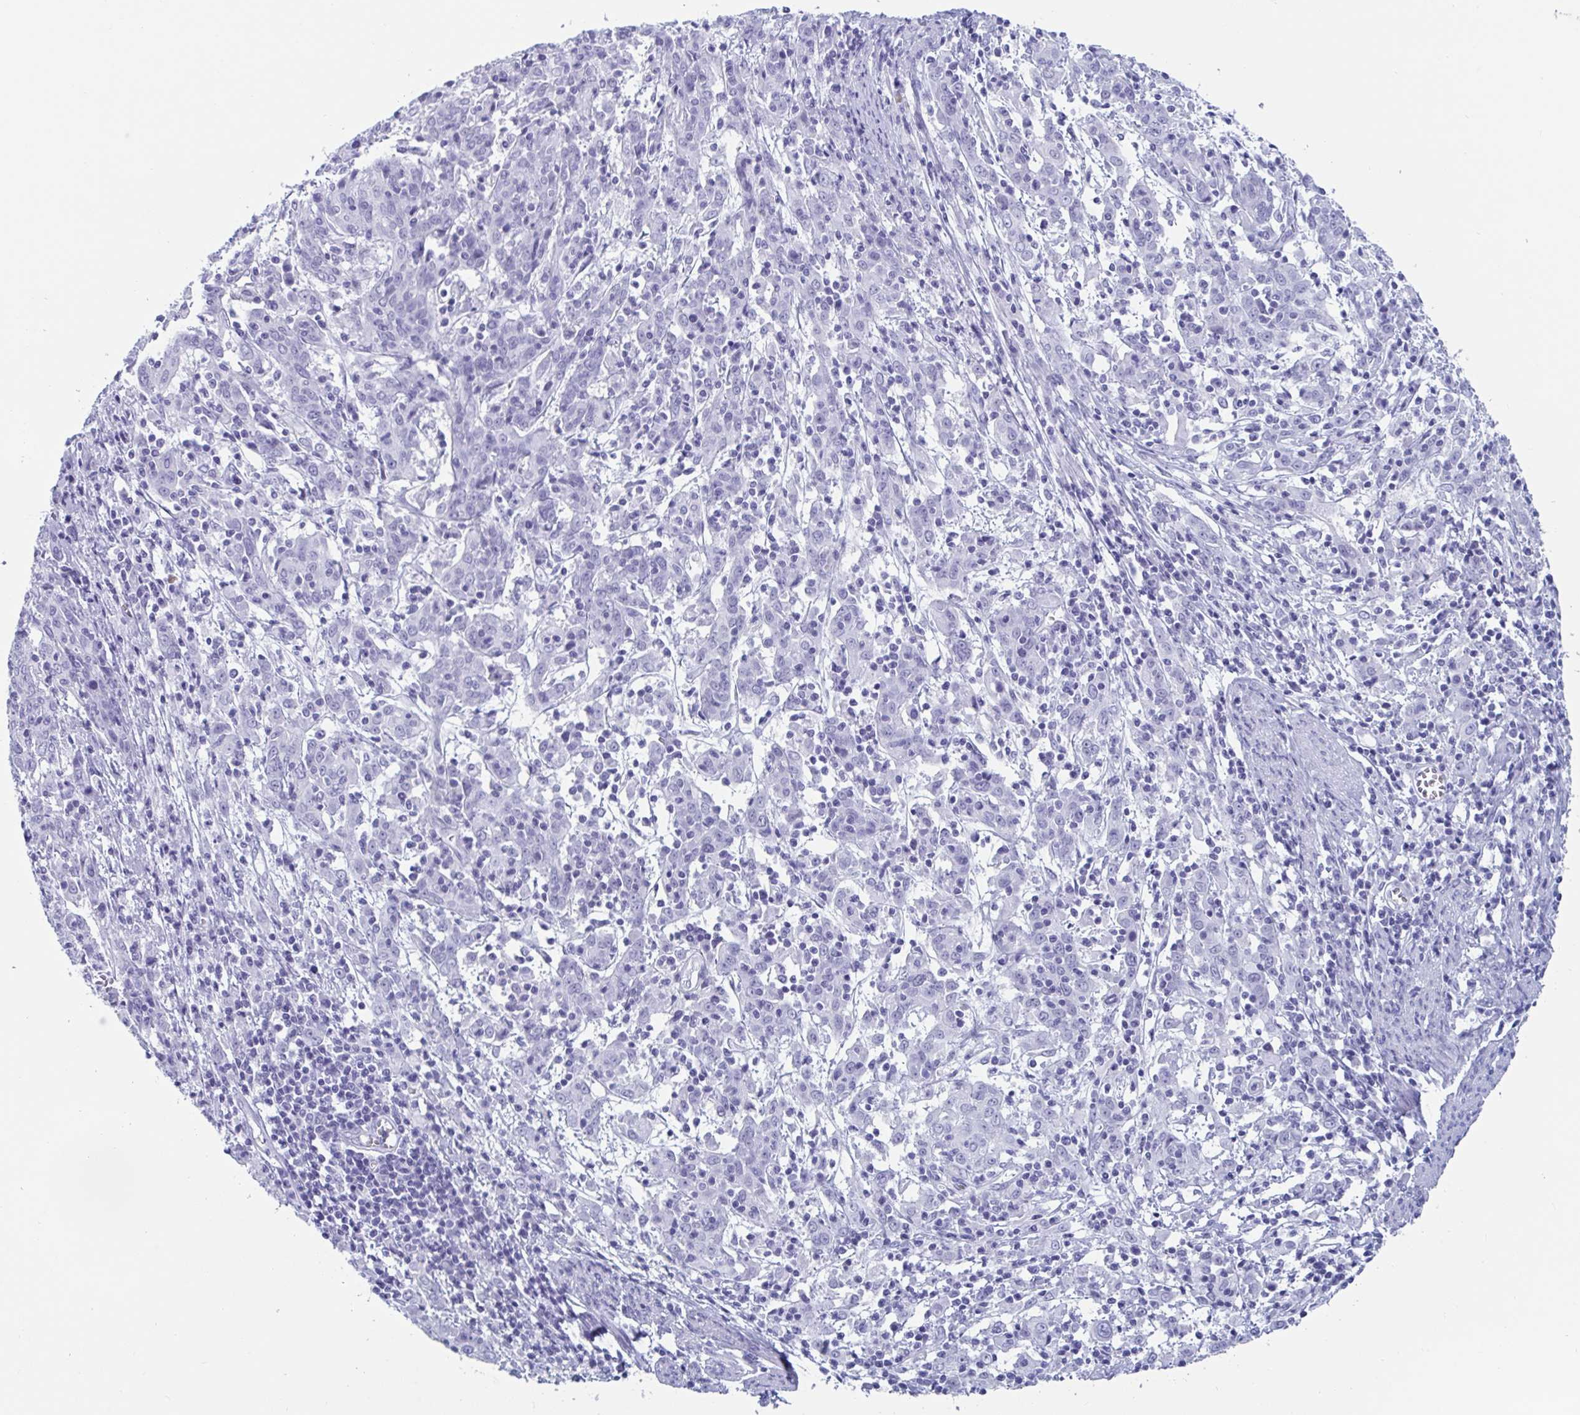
{"staining": {"intensity": "negative", "quantity": "none", "location": "none"}, "tissue": "cervical cancer", "cell_type": "Tumor cells", "image_type": "cancer", "snomed": [{"axis": "morphology", "description": "Squamous cell carcinoma, NOS"}, {"axis": "topography", "description": "Cervix"}], "caption": "A high-resolution micrograph shows immunohistochemistry staining of cervical cancer (squamous cell carcinoma), which demonstrates no significant positivity in tumor cells.", "gene": "GKN2", "patient": {"sex": "female", "age": 67}}